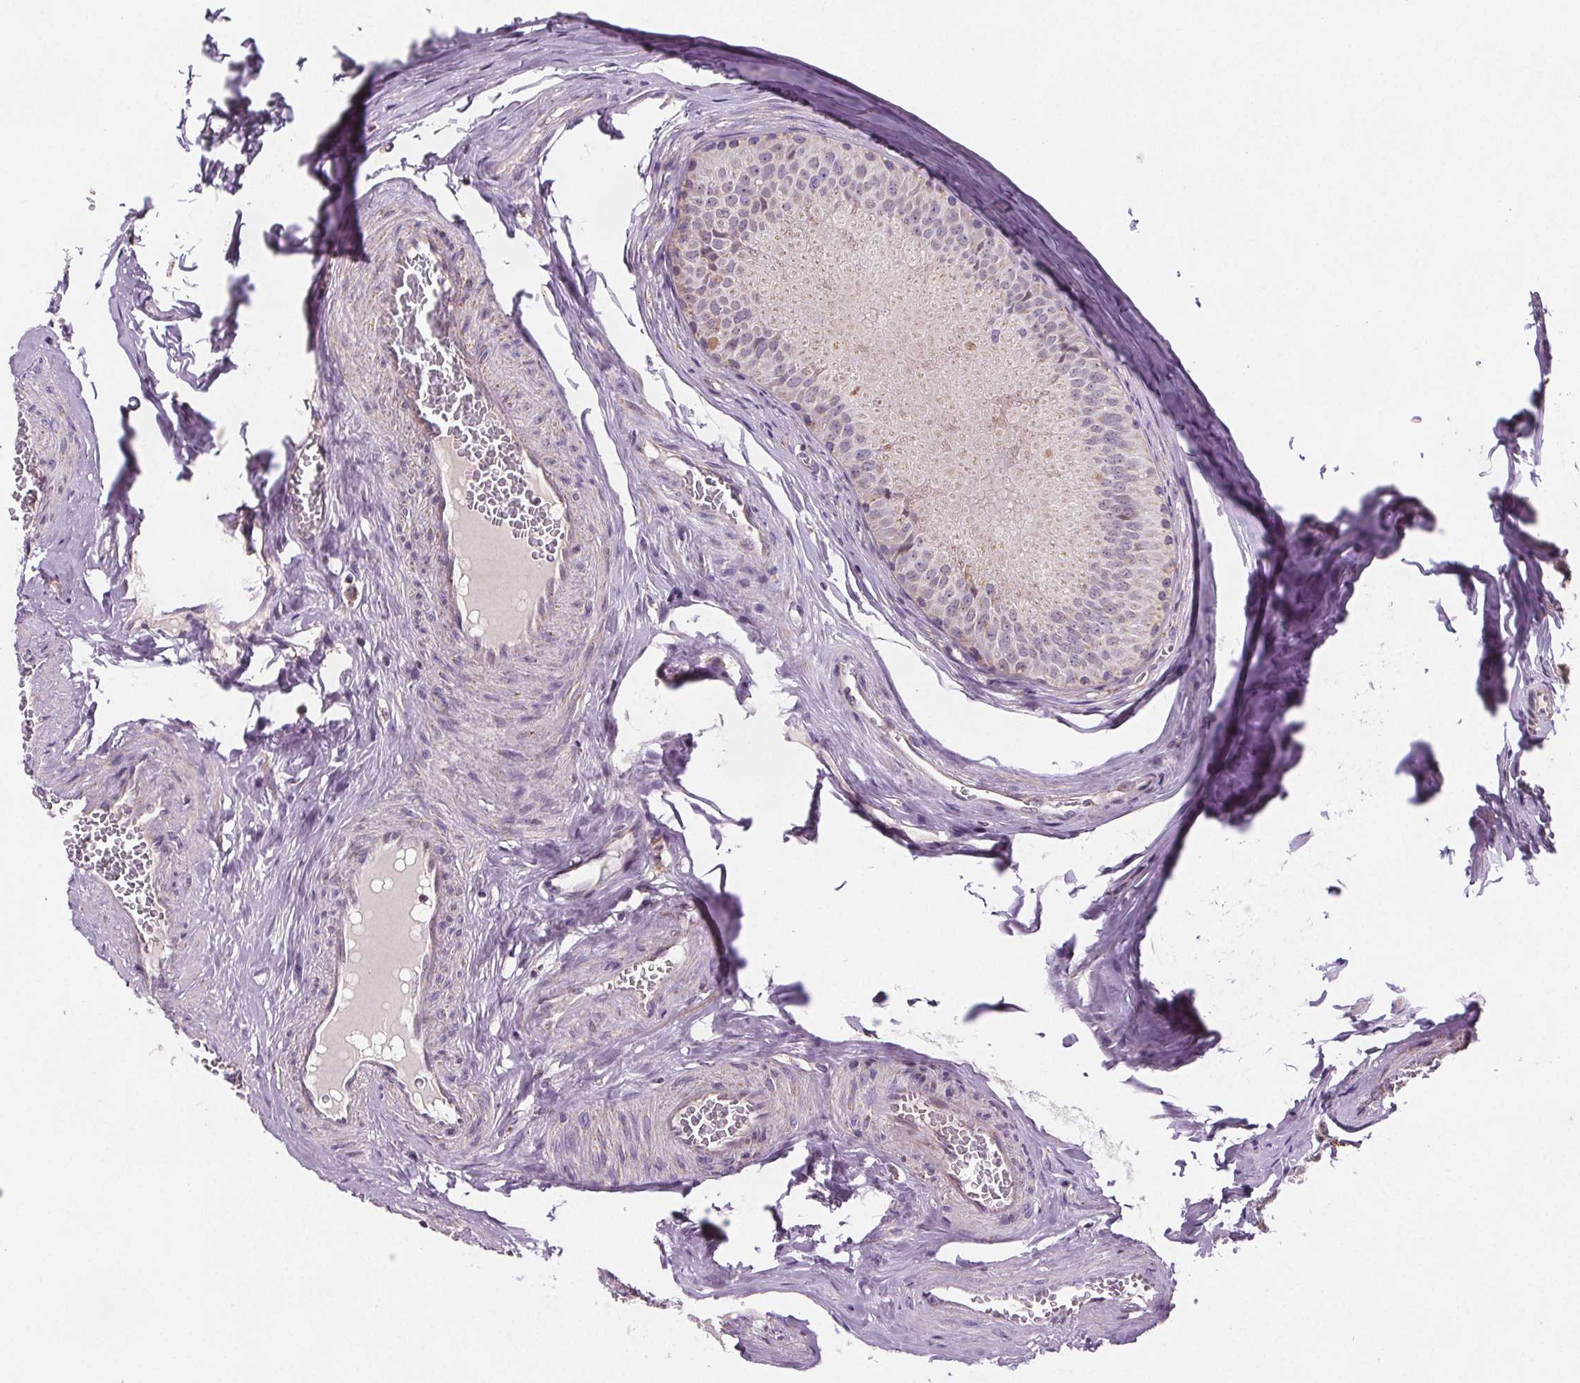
{"staining": {"intensity": "moderate", "quantity": "<25%", "location": "cytoplasmic/membranous"}, "tissue": "epididymis", "cell_type": "Glandular cells", "image_type": "normal", "snomed": [{"axis": "morphology", "description": "Normal tissue, NOS"}, {"axis": "topography", "description": "Epididymis, spermatic cord, NOS"}], "caption": "Immunohistochemical staining of normal human epididymis exhibits low levels of moderate cytoplasmic/membranous expression in about <25% of glandular cells.", "gene": "SUCLA2", "patient": {"sex": "male", "age": 39}}